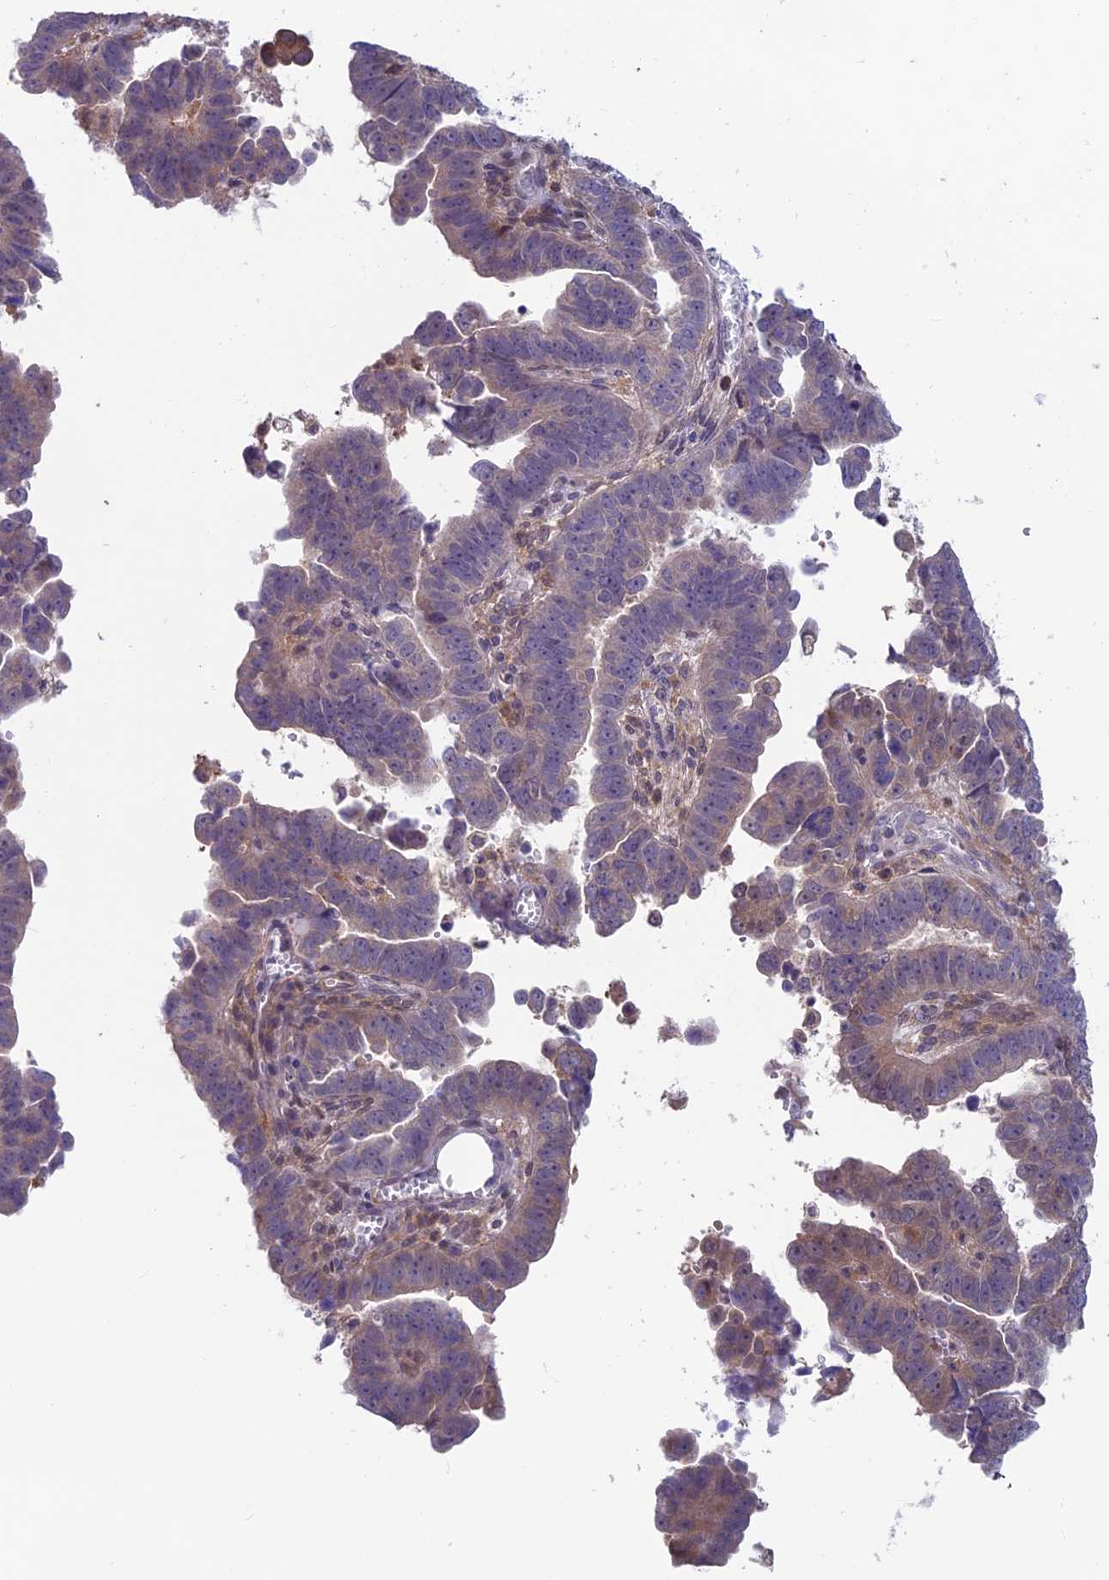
{"staining": {"intensity": "moderate", "quantity": "<25%", "location": "cytoplasmic/membranous"}, "tissue": "endometrial cancer", "cell_type": "Tumor cells", "image_type": "cancer", "snomed": [{"axis": "morphology", "description": "Adenocarcinoma, NOS"}, {"axis": "topography", "description": "Endometrium"}], "caption": "A histopathology image of endometrial adenocarcinoma stained for a protein demonstrates moderate cytoplasmic/membranous brown staining in tumor cells.", "gene": "MAST2", "patient": {"sex": "female", "age": 75}}